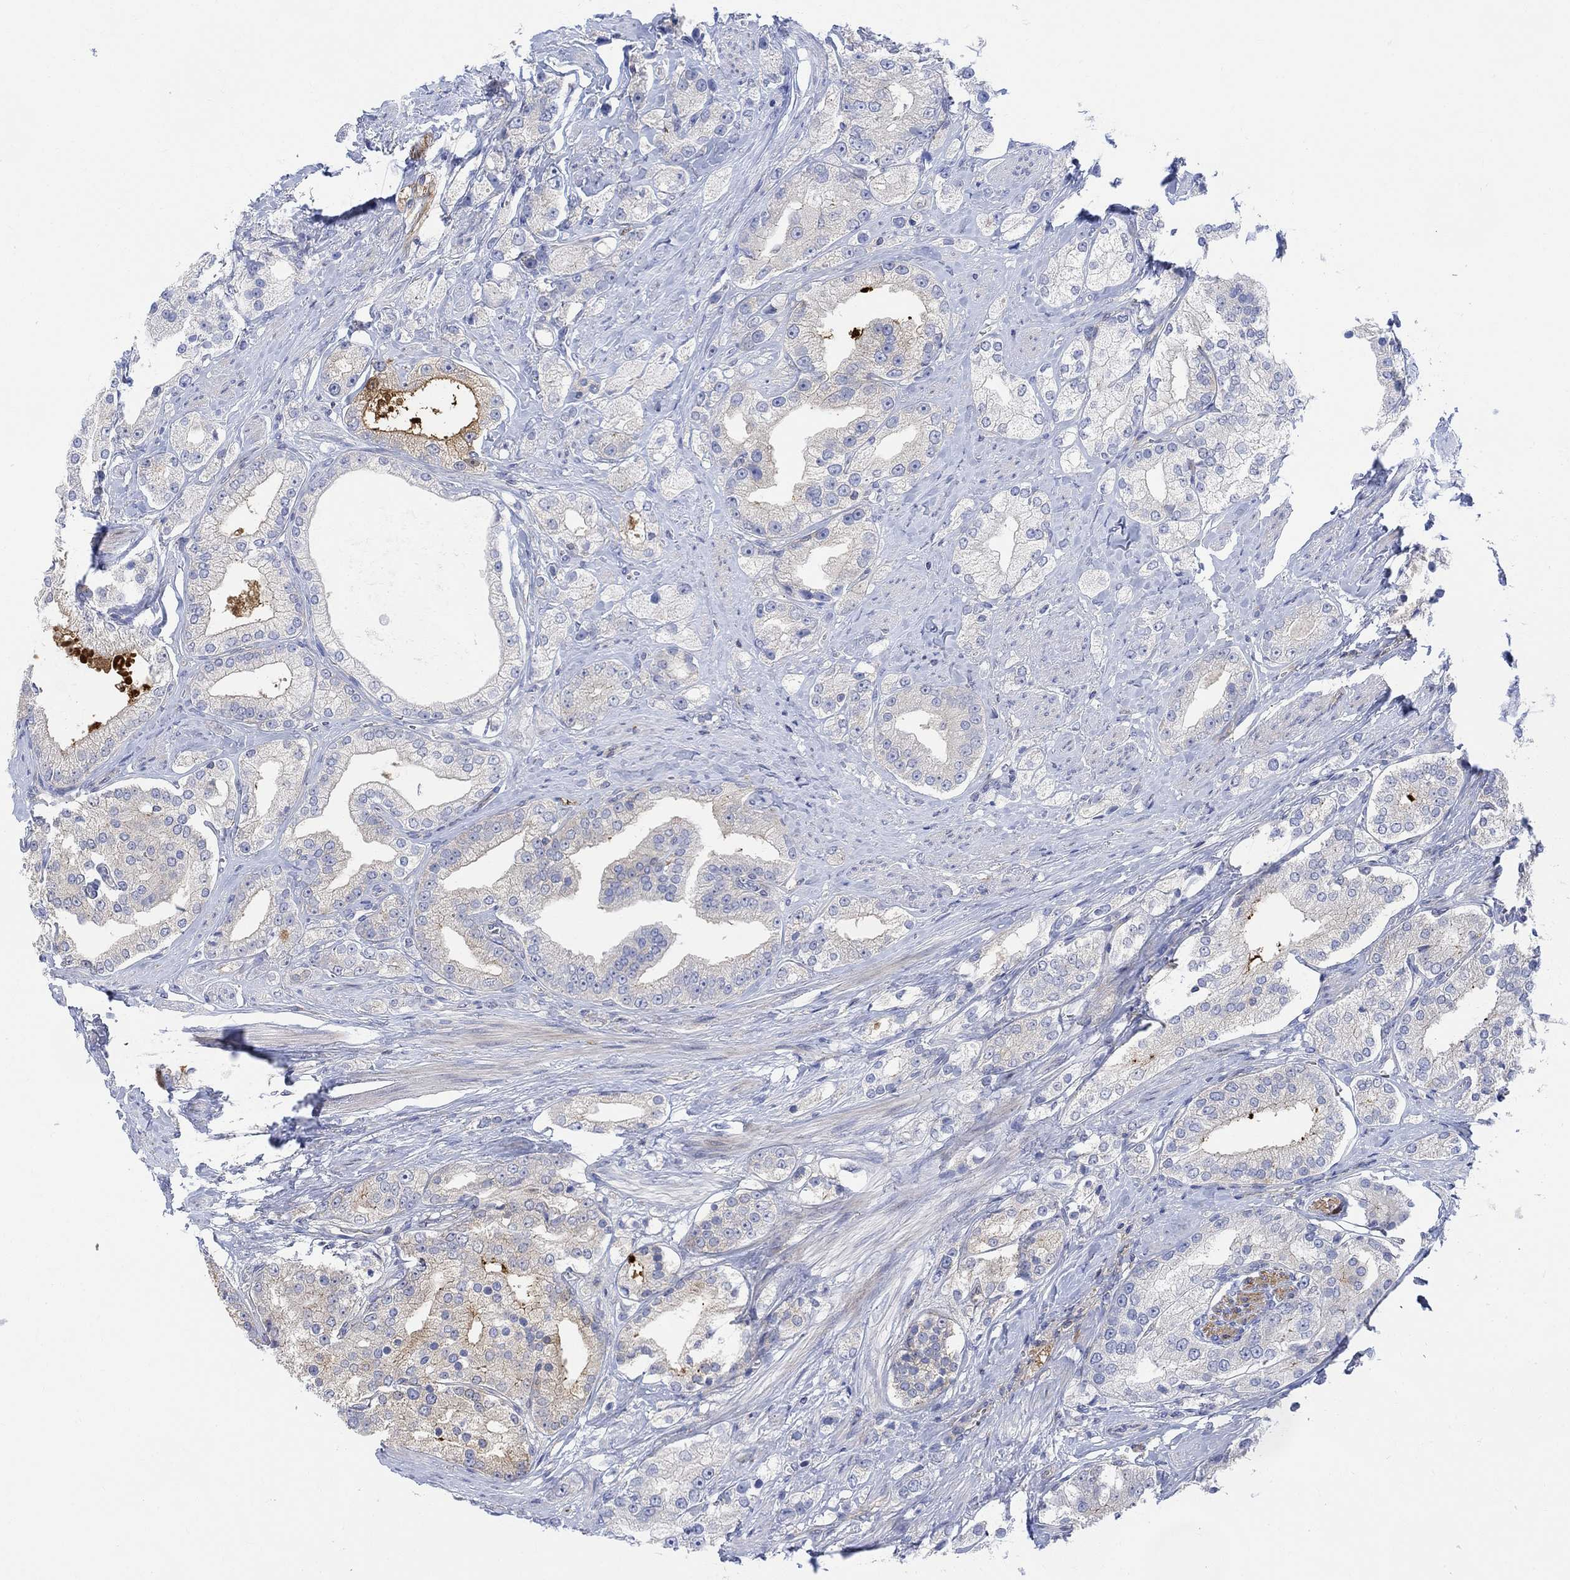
{"staining": {"intensity": "weak", "quantity": "25%-75%", "location": "cytoplasmic/membranous"}, "tissue": "prostate cancer", "cell_type": "Tumor cells", "image_type": "cancer", "snomed": [{"axis": "morphology", "description": "Adenocarcinoma, NOS"}, {"axis": "topography", "description": "Prostate and seminal vesicle, NOS"}, {"axis": "topography", "description": "Prostate"}], "caption": "A histopathology image showing weak cytoplasmic/membranous positivity in about 25%-75% of tumor cells in prostate cancer, as visualized by brown immunohistochemical staining.", "gene": "ARSK", "patient": {"sex": "male", "age": 67}}